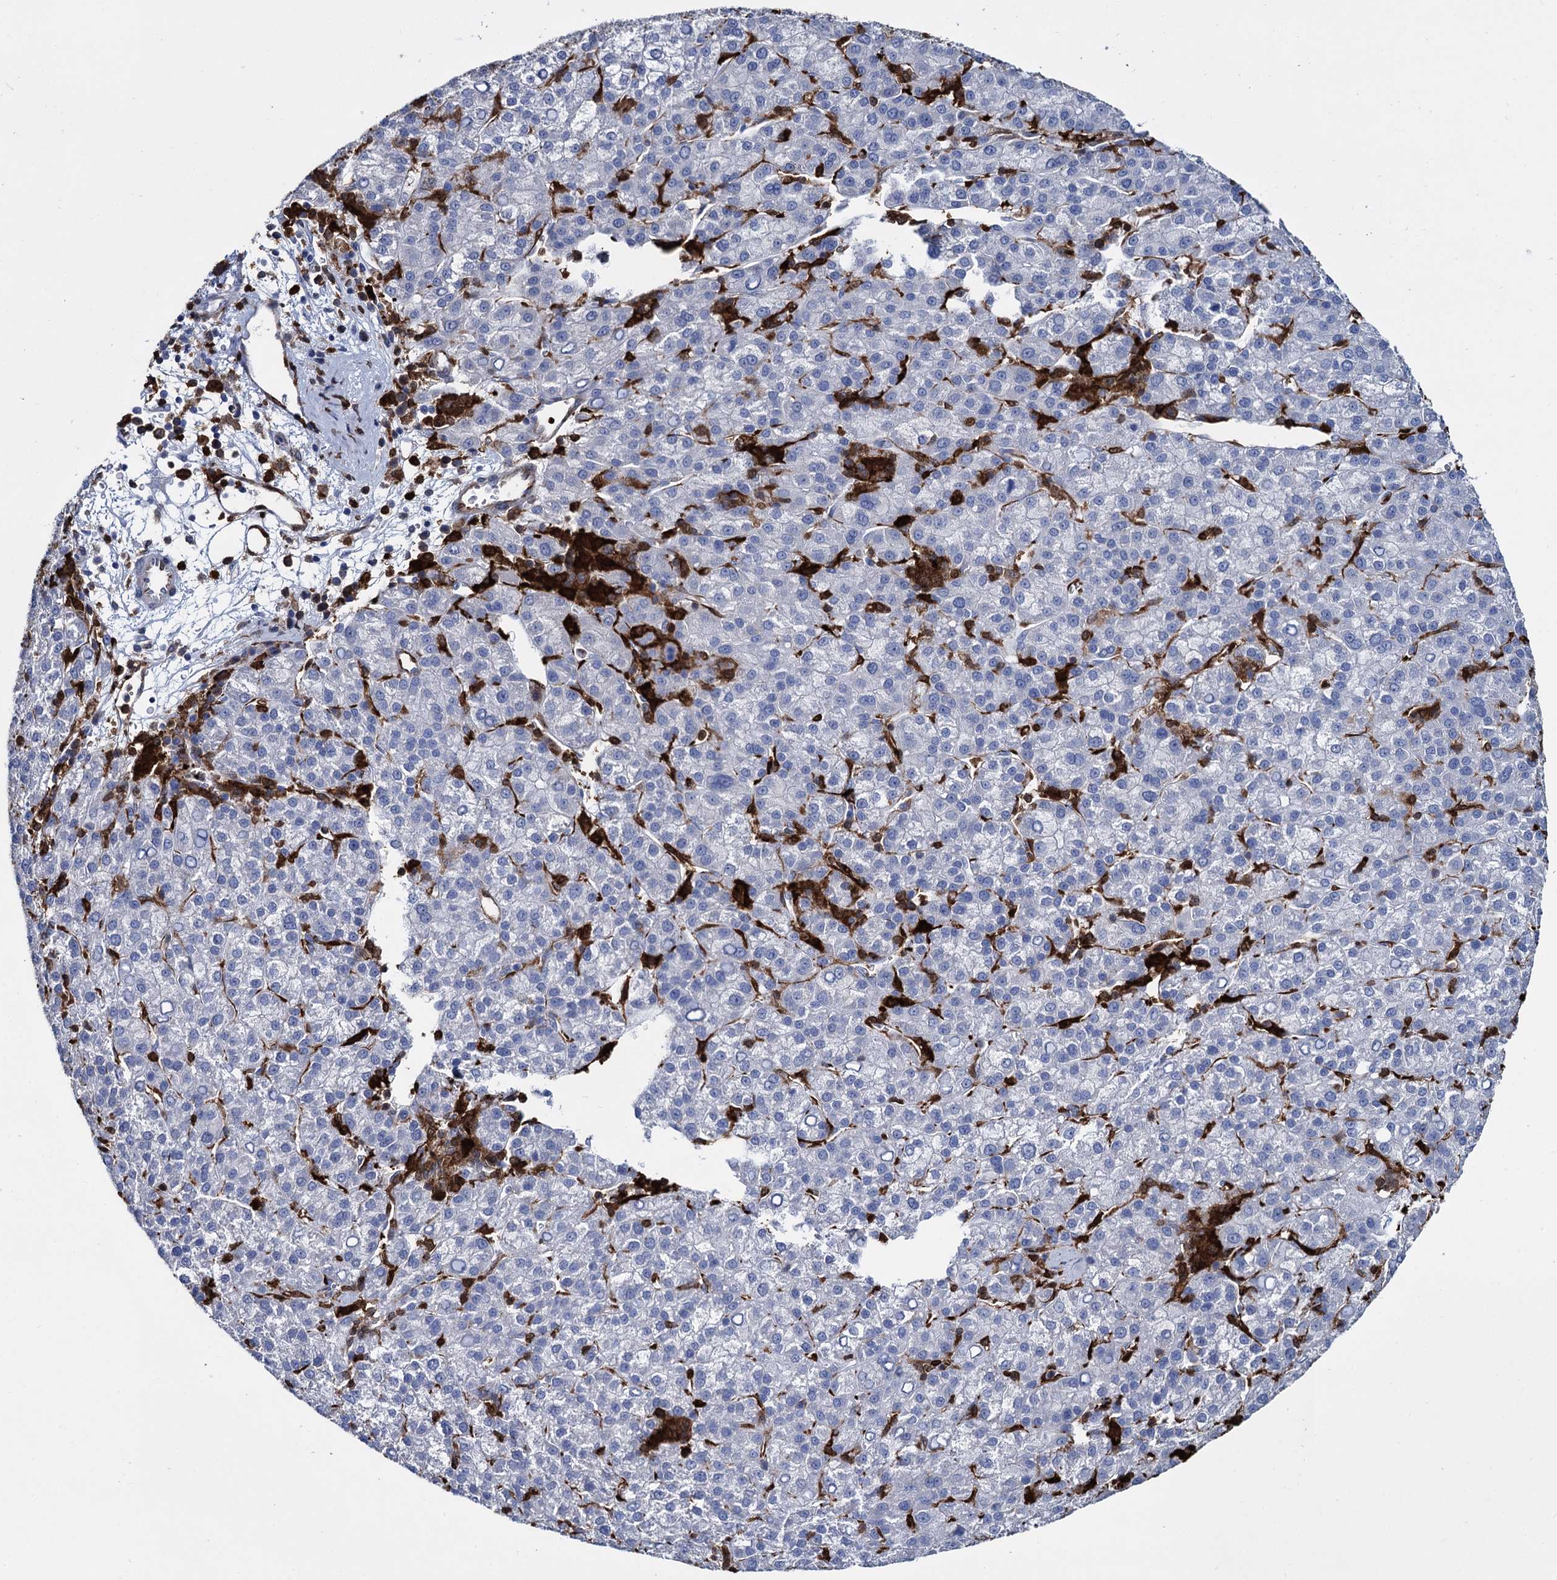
{"staining": {"intensity": "negative", "quantity": "none", "location": "none"}, "tissue": "liver cancer", "cell_type": "Tumor cells", "image_type": "cancer", "snomed": [{"axis": "morphology", "description": "Carcinoma, Hepatocellular, NOS"}, {"axis": "topography", "description": "Liver"}], "caption": "The photomicrograph demonstrates no significant staining in tumor cells of liver hepatocellular carcinoma.", "gene": "FABP5", "patient": {"sex": "female", "age": 58}}